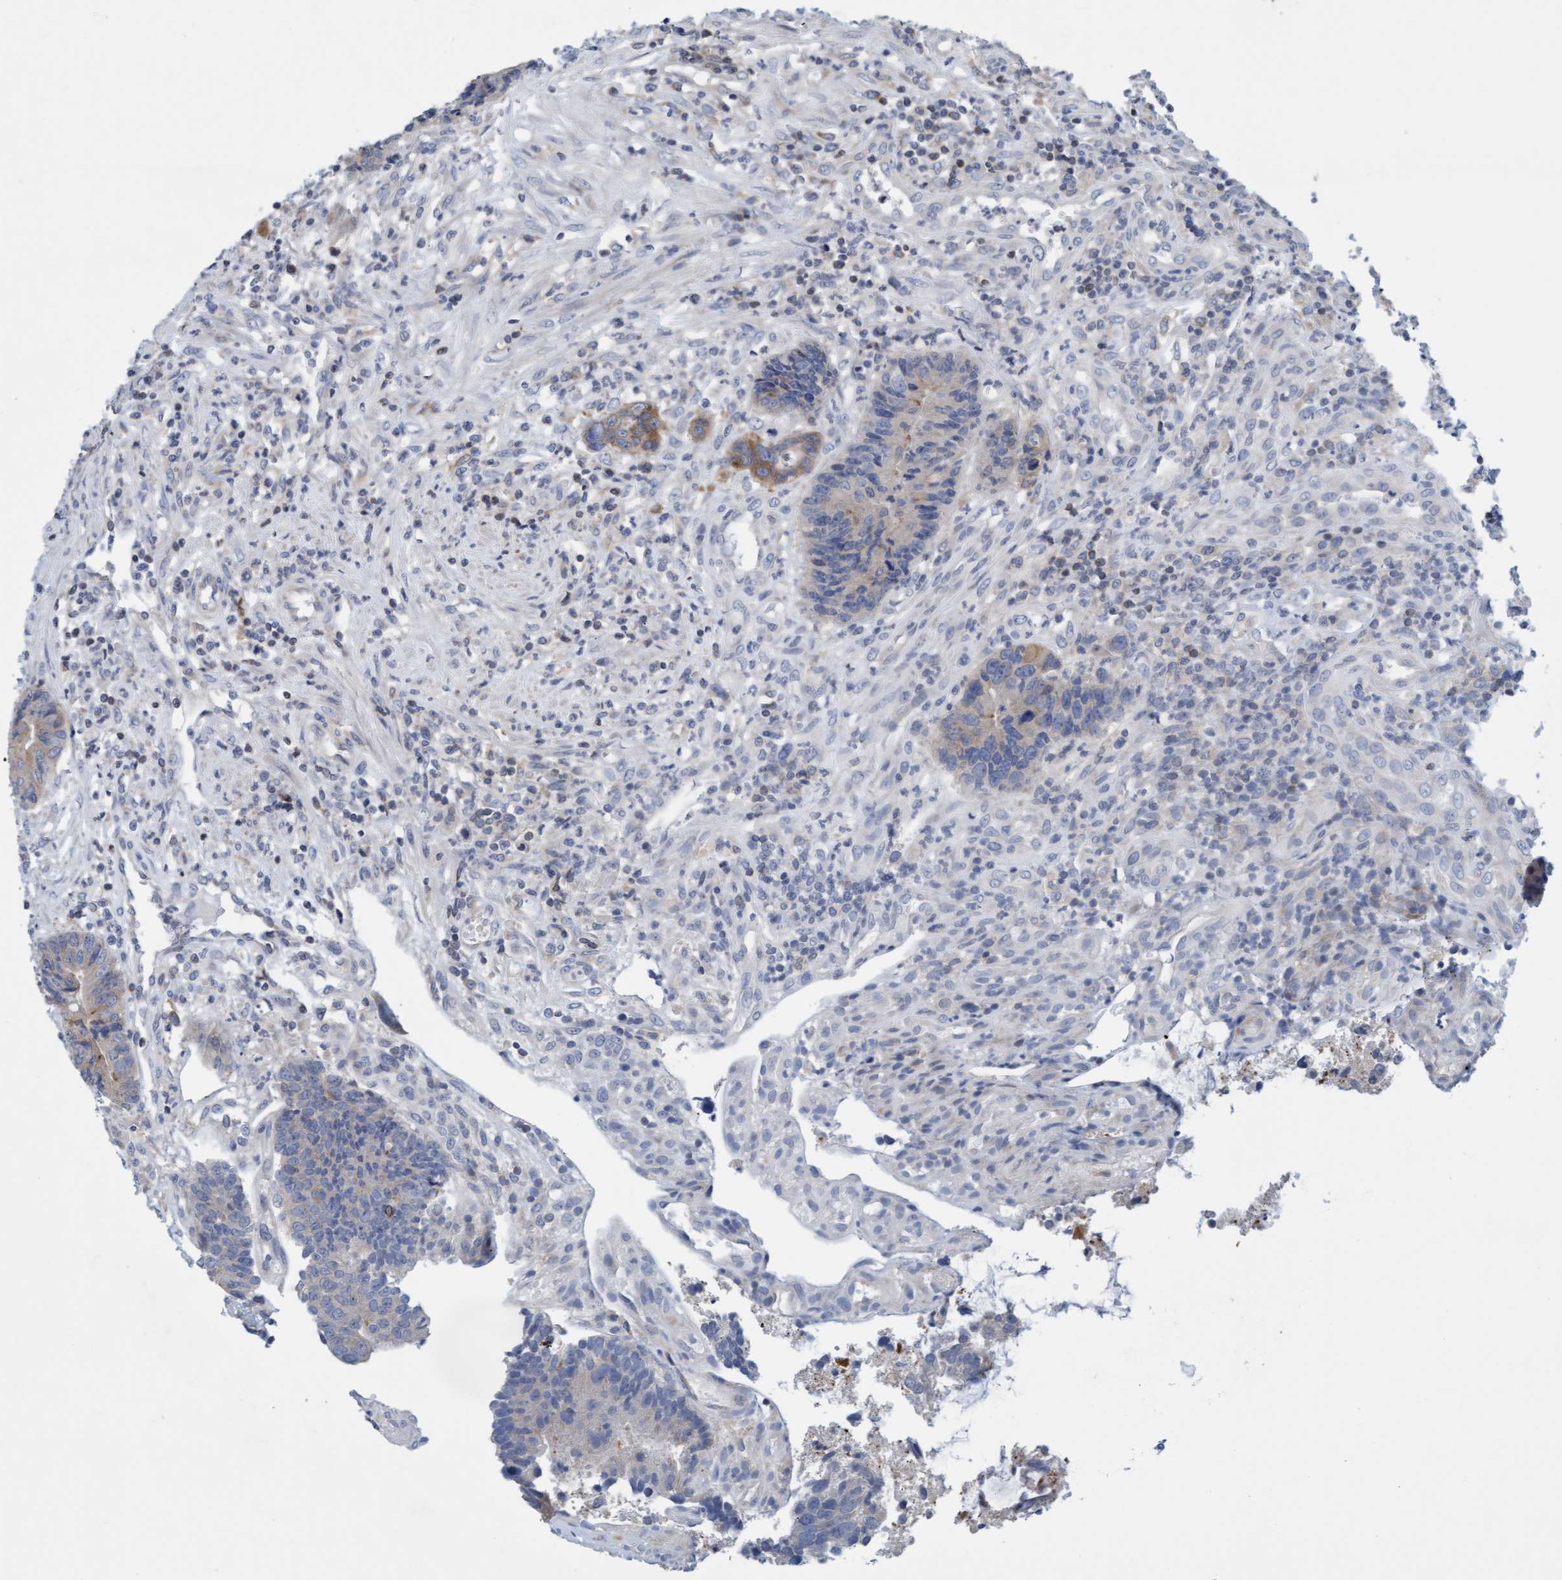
{"staining": {"intensity": "weak", "quantity": "<25%", "location": "cytoplasmic/membranous"}, "tissue": "colorectal cancer", "cell_type": "Tumor cells", "image_type": "cancer", "snomed": [{"axis": "morphology", "description": "Adenocarcinoma, NOS"}, {"axis": "topography", "description": "Rectum"}], "caption": "A photomicrograph of human colorectal cancer (adenocarcinoma) is negative for staining in tumor cells.", "gene": "SLC28A3", "patient": {"sex": "male", "age": 84}}